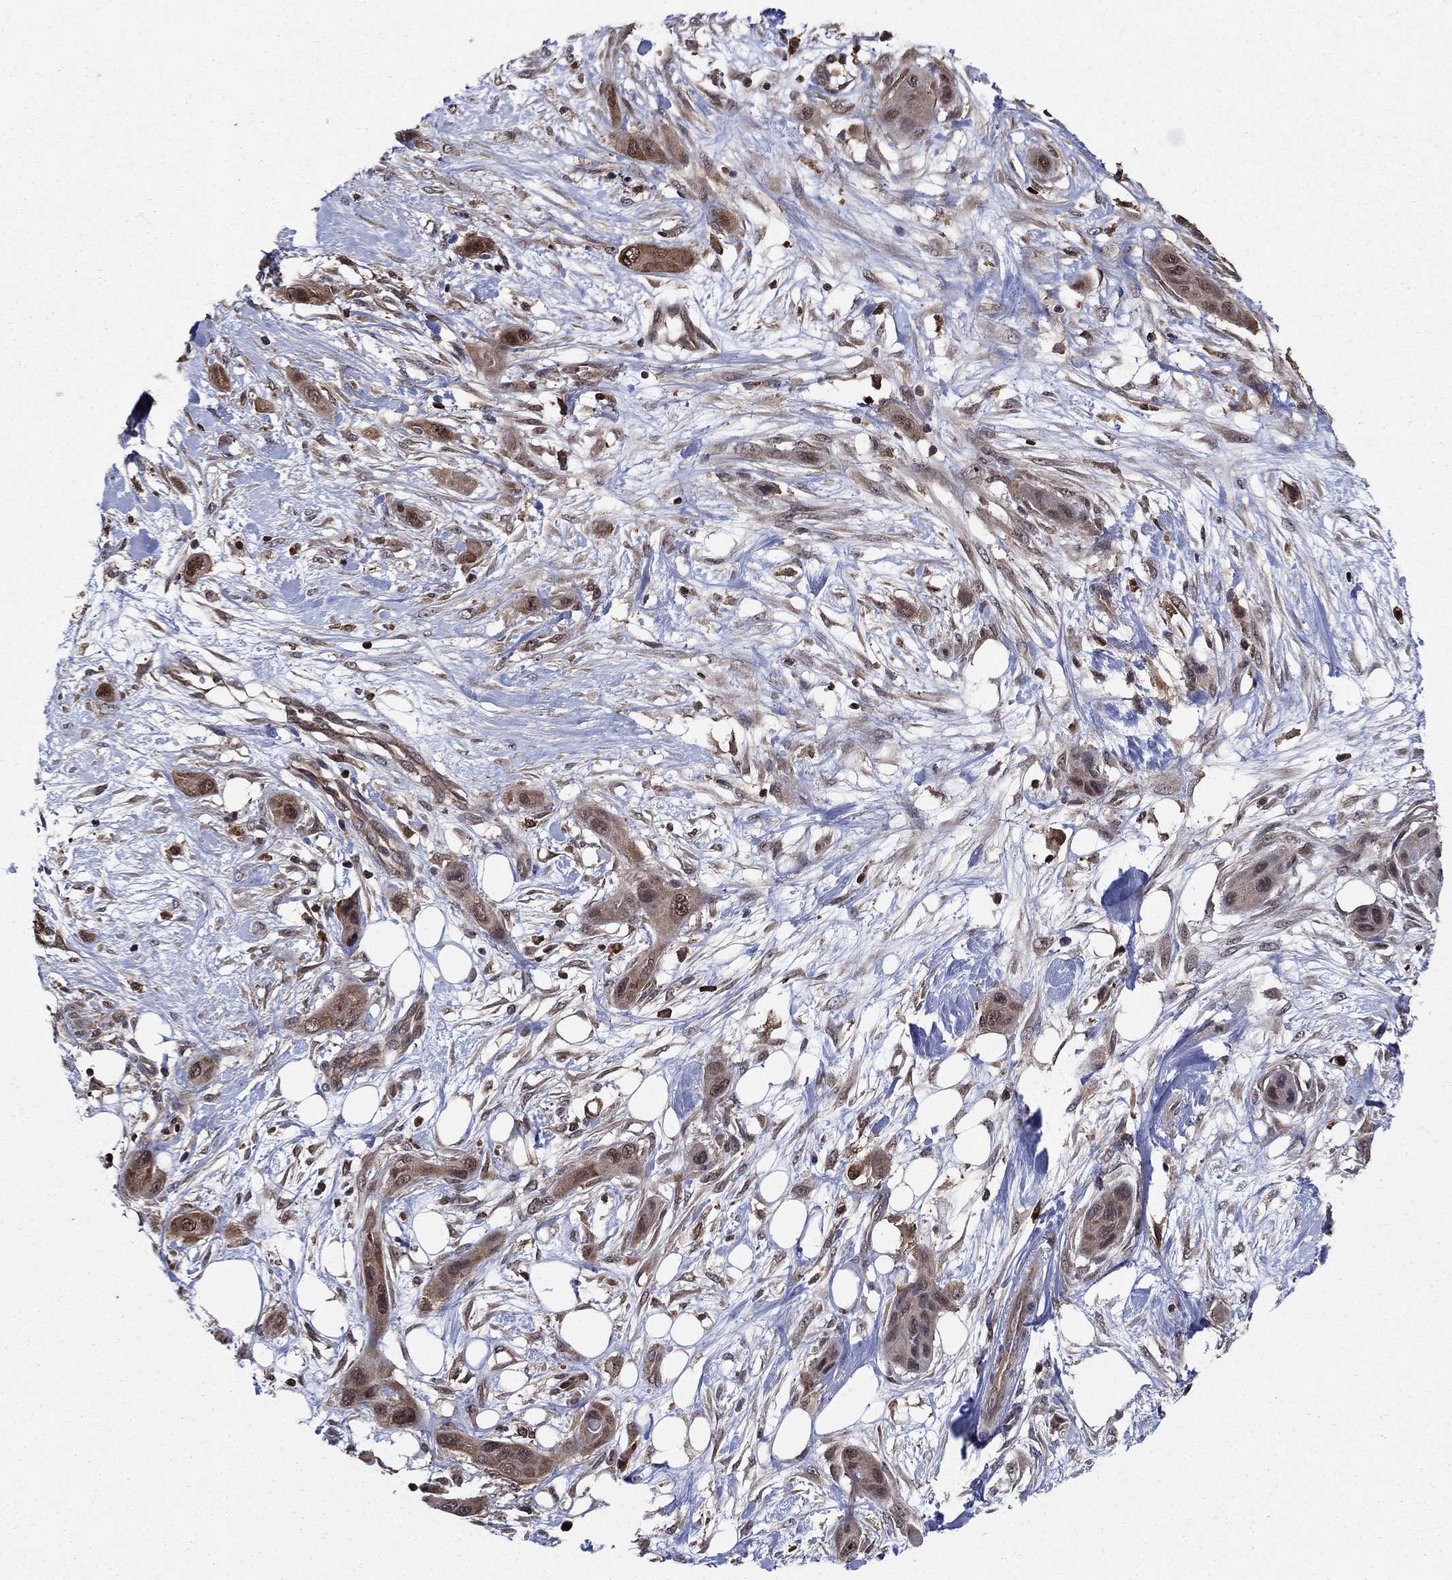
{"staining": {"intensity": "weak", "quantity": "25%-75%", "location": "cytoplasmic/membranous"}, "tissue": "skin cancer", "cell_type": "Tumor cells", "image_type": "cancer", "snomed": [{"axis": "morphology", "description": "Squamous cell carcinoma, NOS"}, {"axis": "topography", "description": "Skin"}], "caption": "An immunohistochemistry (IHC) histopathology image of tumor tissue is shown. Protein staining in brown highlights weak cytoplasmic/membranous positivity in skin cancer within tumor cells.", "gene": "CACYBP", "patient": {"sex": "male", "age": 79}}